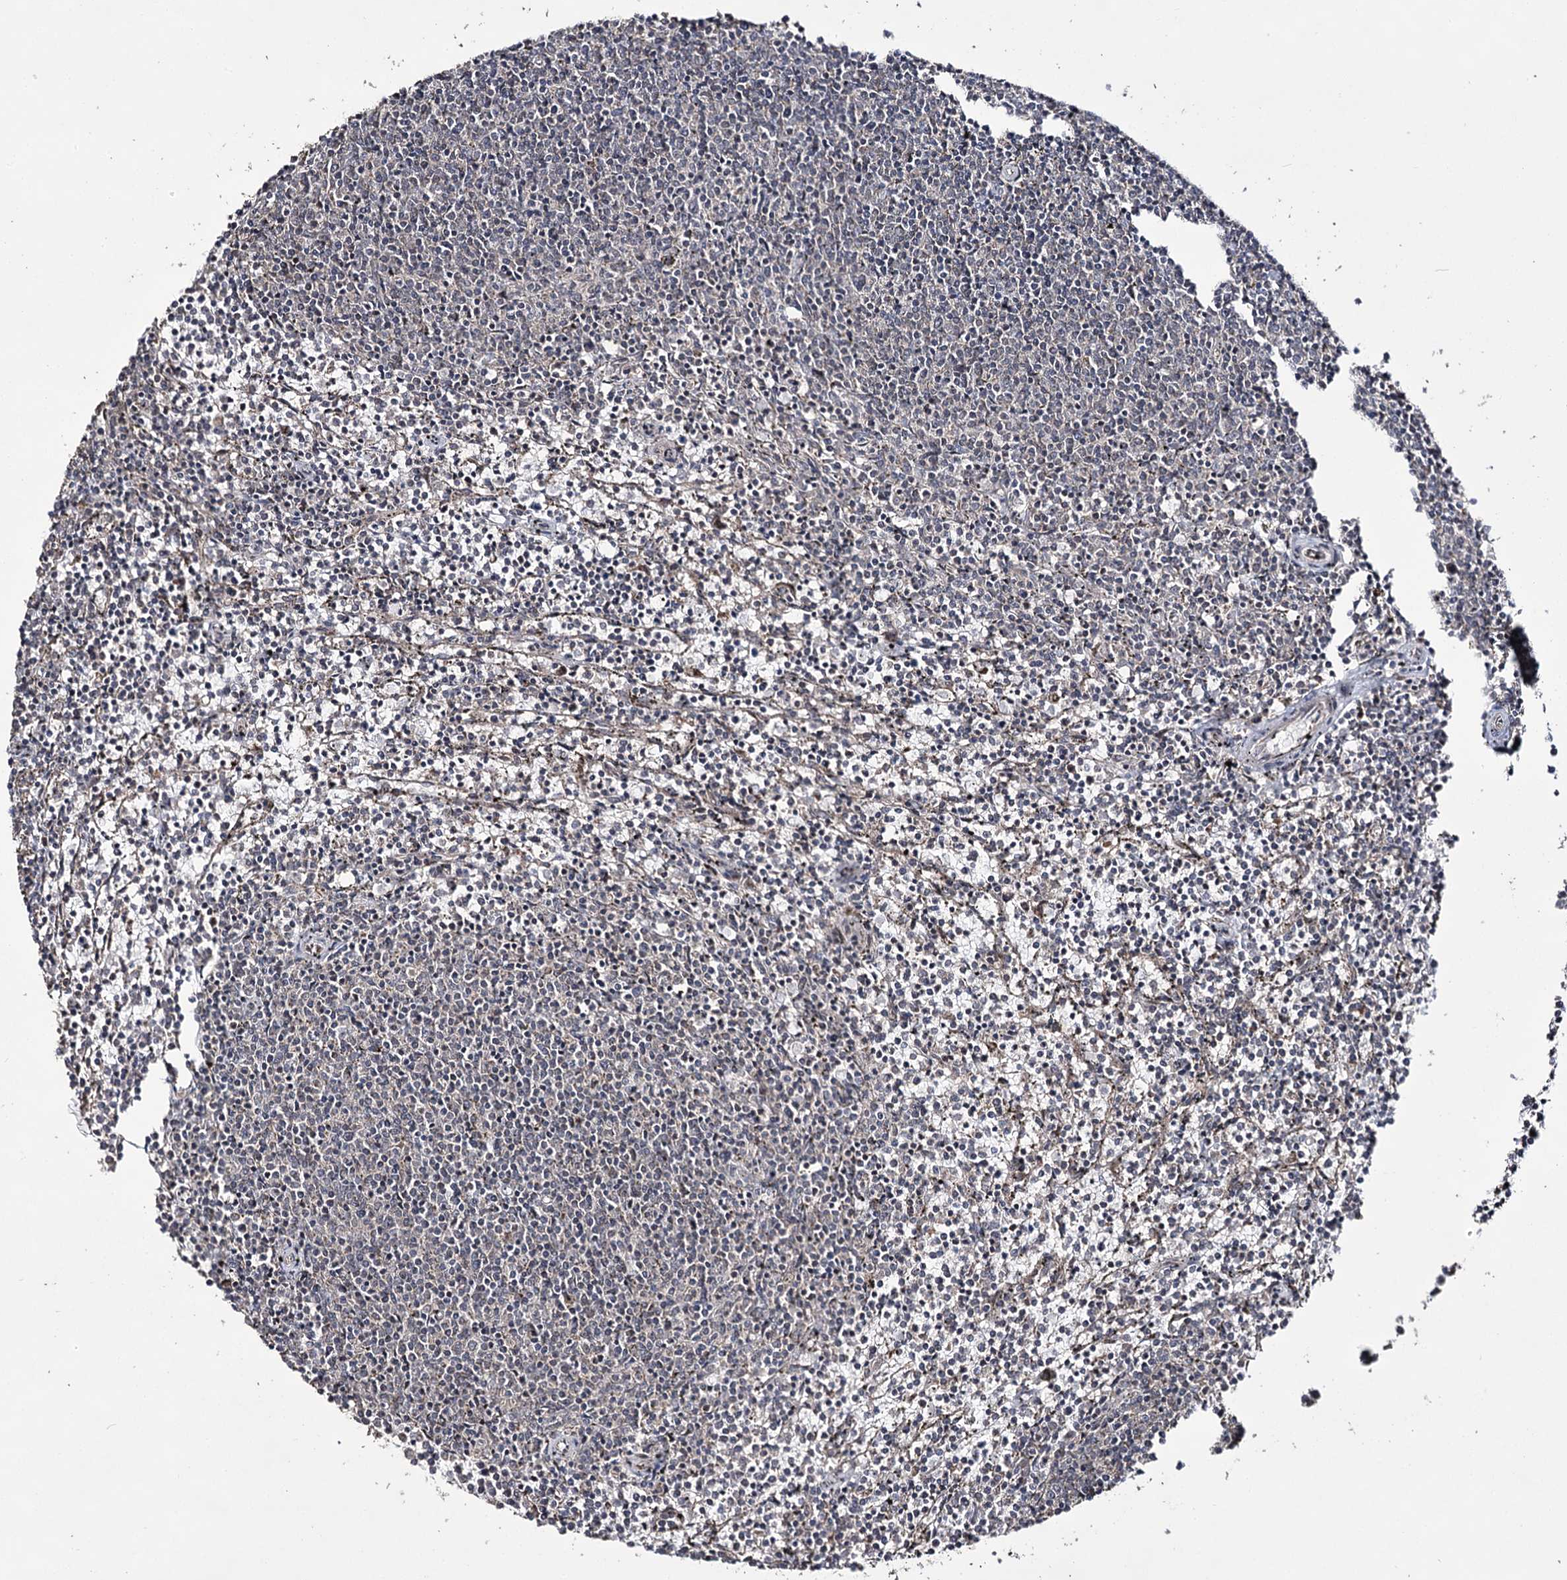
{"staining": {"intensity": "negative", "quantity": "none", "location": "none"}, "tissue": "lymphoma", "cell_type": "Tumor cells", "image_type": "cancer", "snomed": [{"axis": "morphology", "description": "Malignant lymphoma, non-Hodgkin's type, Low grade"}, {"axis": "topography", "description": "Spleen"}], "caption": "Tumor cells are negative for brown protein staining in lymphoma.", "gene": "ACTR6", "patient": {"sex": "female", "age": 50}}